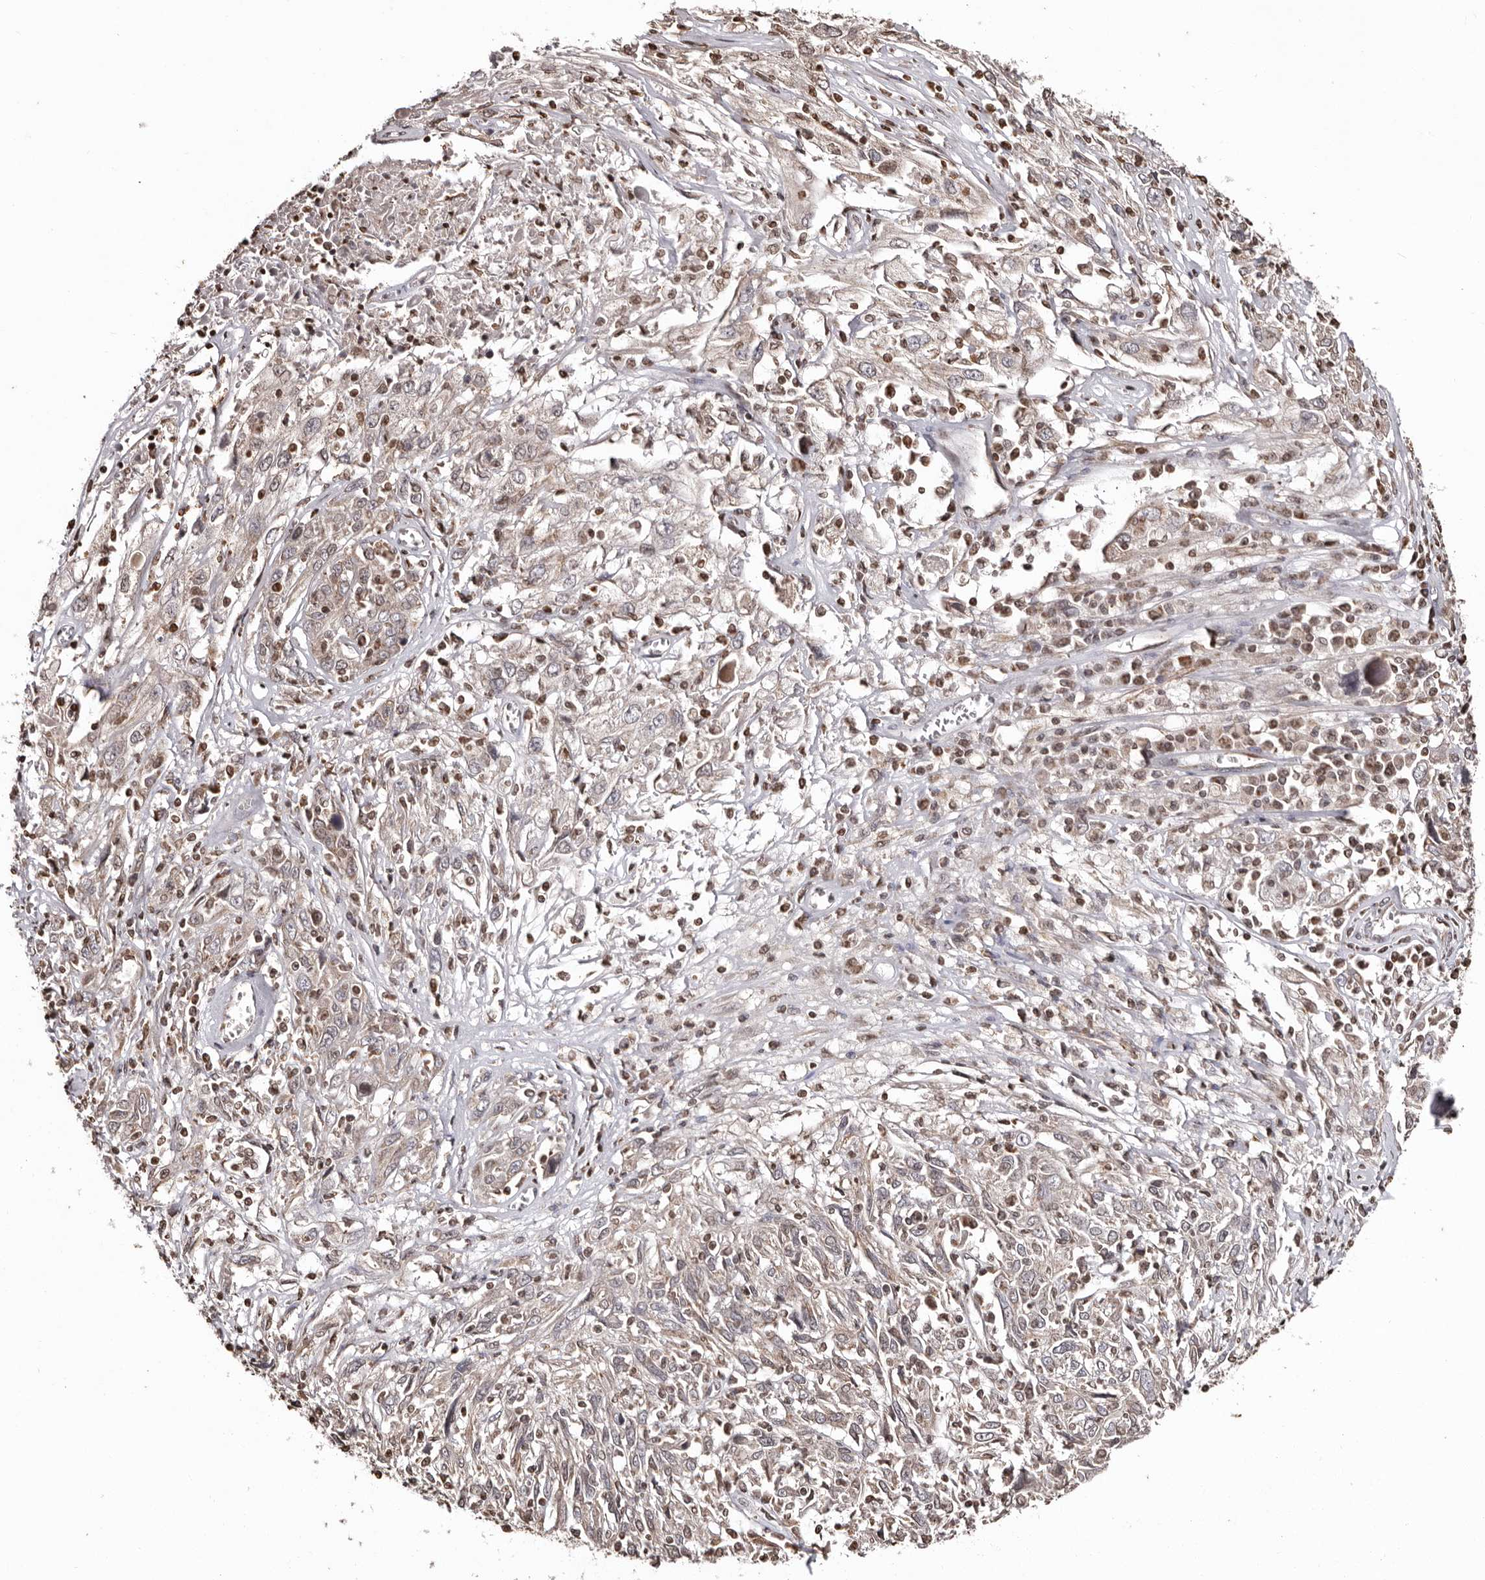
{"staining": {"intensity": "weak", "quantity": "<25%", "location": "cytoplasmic/membranous"}, "tissue": "cervical cancer", "cell_type": "Tumor cells", "image_type": "cancer", "snomed": [{"axis": "morphology", "description": "Squamous cell carcinoma, NOS"}, {"axis": "topography", "description": "Cervix"}], "caption": "A photomicrograph of human cervical squamous cell carcinoma is negative for staining in tumor cells.", "gene": "CCDC190", "patient": {"sex": "female", "age": 46}}